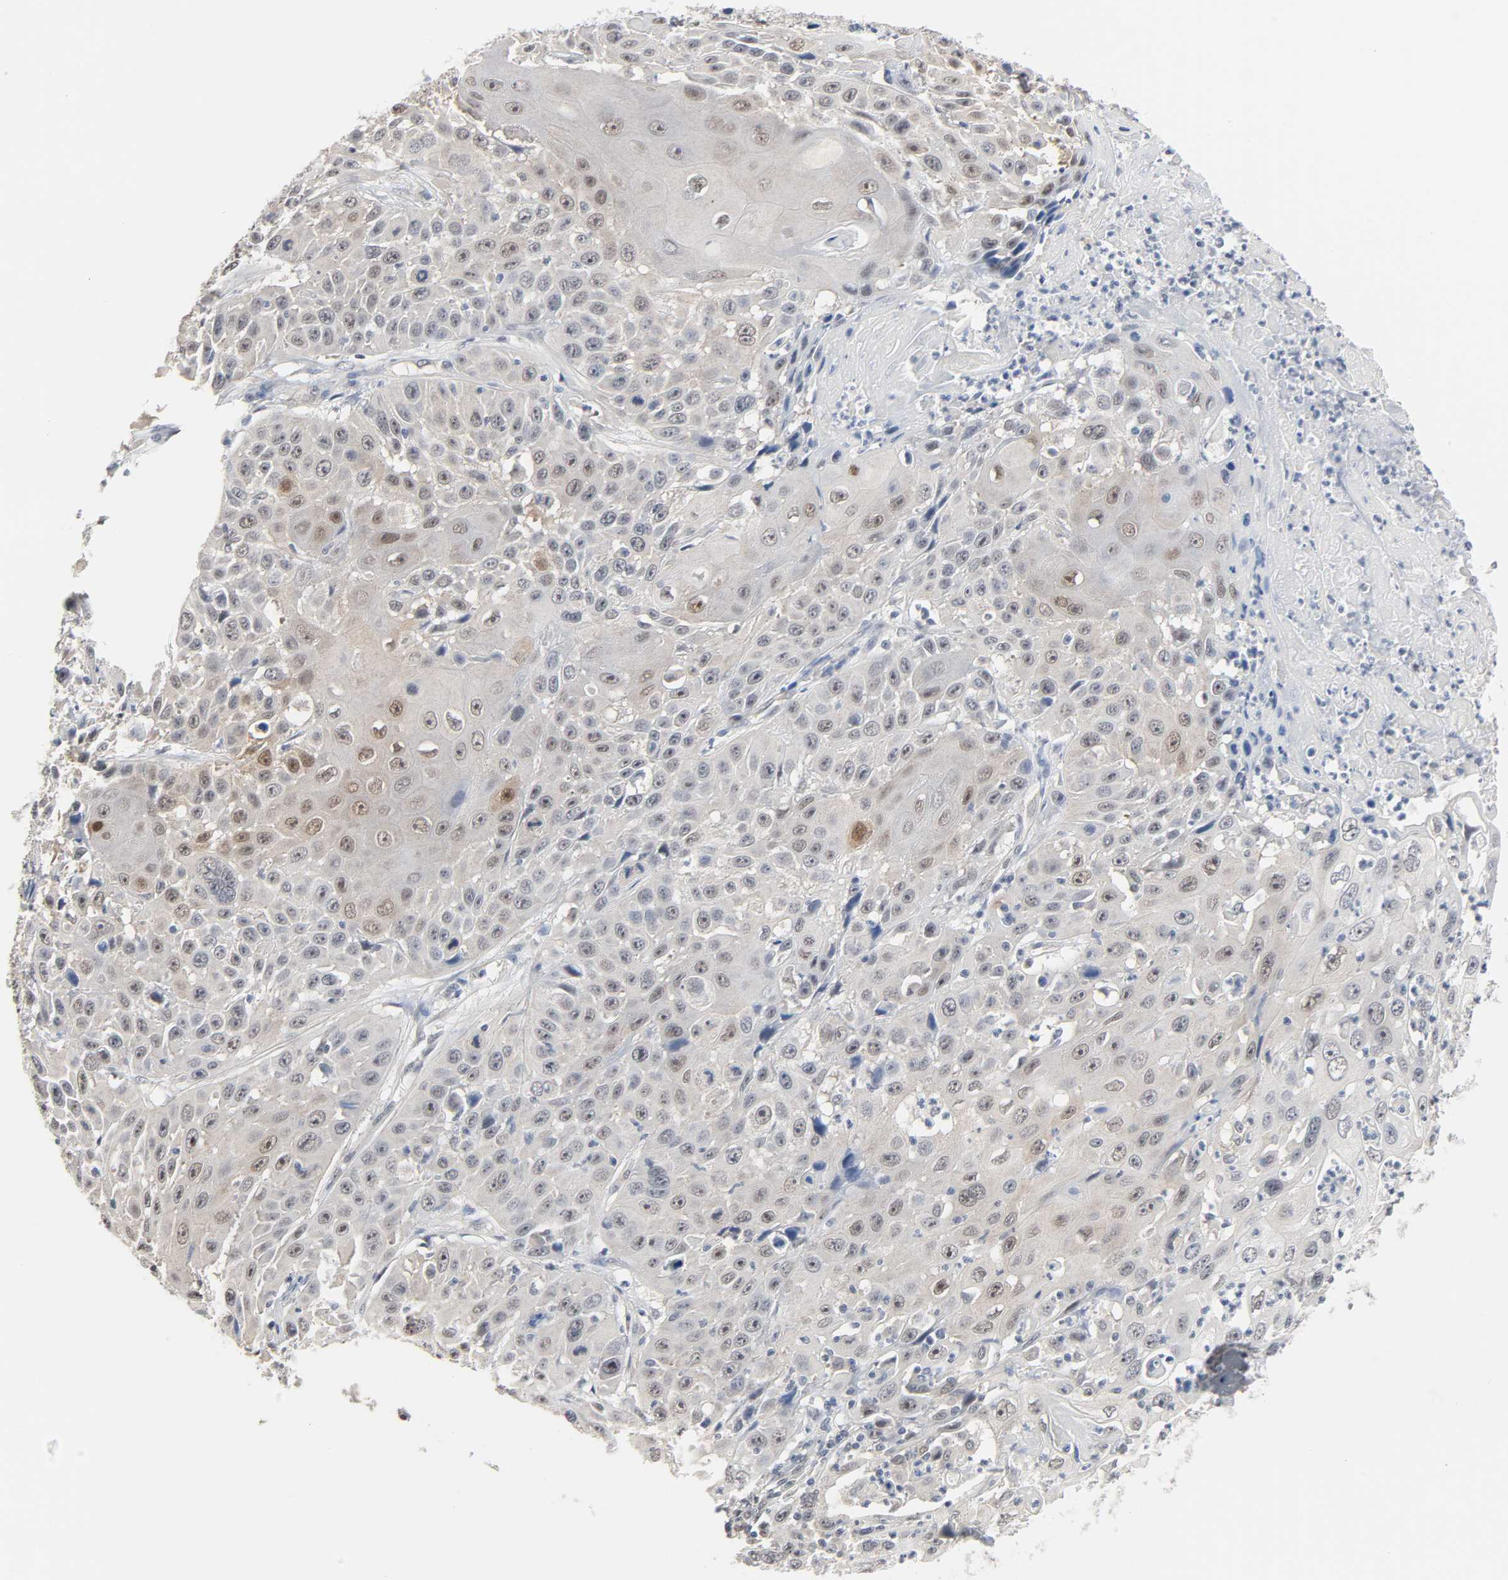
{"staining": {"intensity": "weak", "quantity": "<25%", "location": "cytoplasmic/membranous"}, "tissue": "cervical cancer", "cell_type": "Tumor cells", "image_type": "cancer", "snomed": [{"axis": "morphology", "description": "Squamous cell carcinoma, NOS"}, {"axis": "topography", "description": "Cervix"}], "caption": "High magnification brightfield microscopy of cervical cancer (squamous cell carcinoma) stained with DAB (brown) and counterstained with hematoxylin (blue): tumor cells show no significant positivity.", "gene": "ACSS2", "patient": {"sex": "female", "age": 39}}